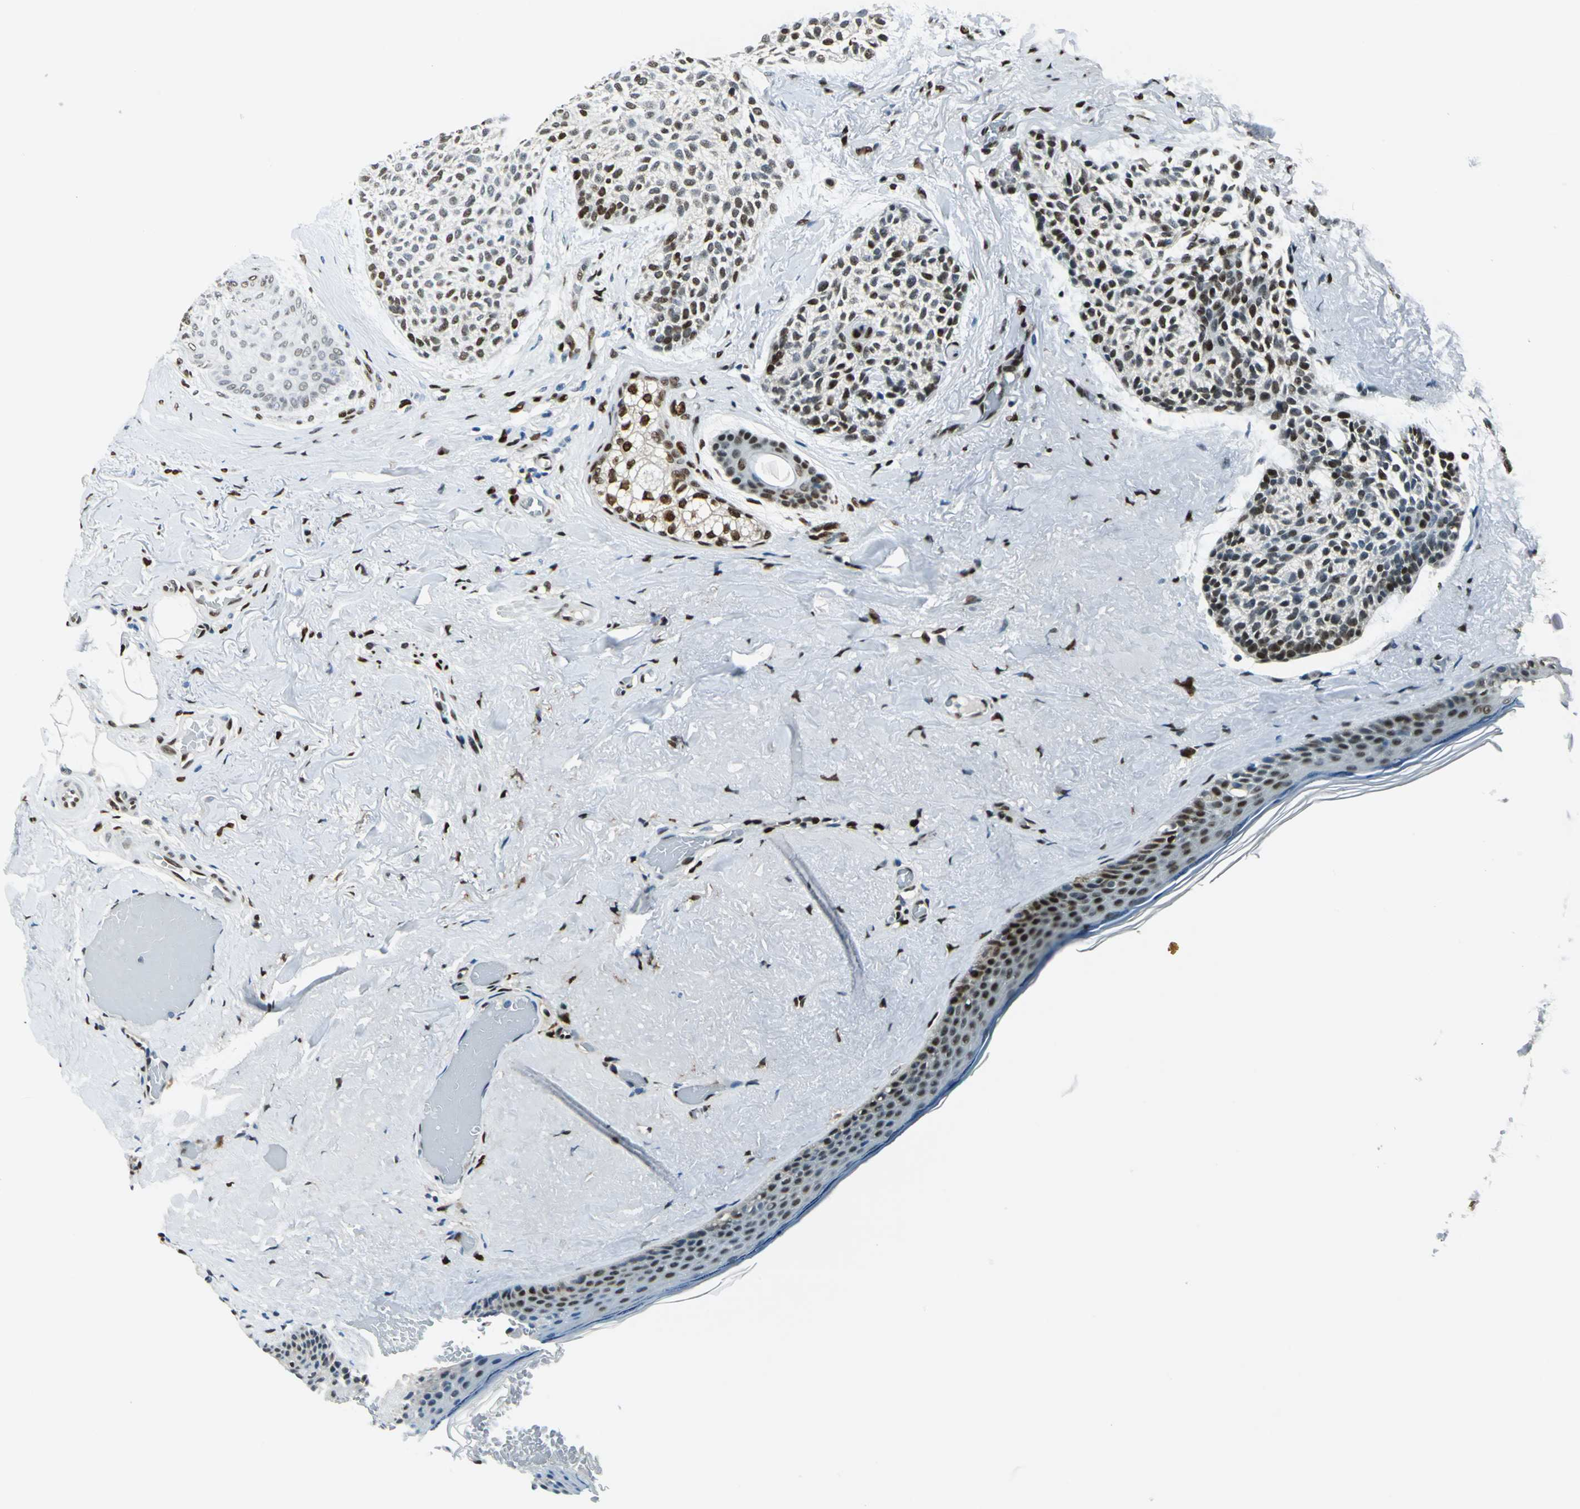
{"staining": {"intensity": "strong", "quantity": "25%-75%", "location": "nuclear"}, "tissue": "skin cancer", "cell_type": "Tumor cells", "image_type": "cancer", "snomed": [{"axis": "morphology", "description": "Normal tissue, NOS"}, {"axis": "morphology", "description": "Basal cell carcinoma"}, {"axis": "topography", "description": "Skin"}], "caption": "About 25%-75% of tumor cells in human skin cancer exhibit strong nuclear protein staining as visualized by brown immunohistochemical staining.", "gene": "NFIA", "patient": {"sex": "female", "age": 70}}